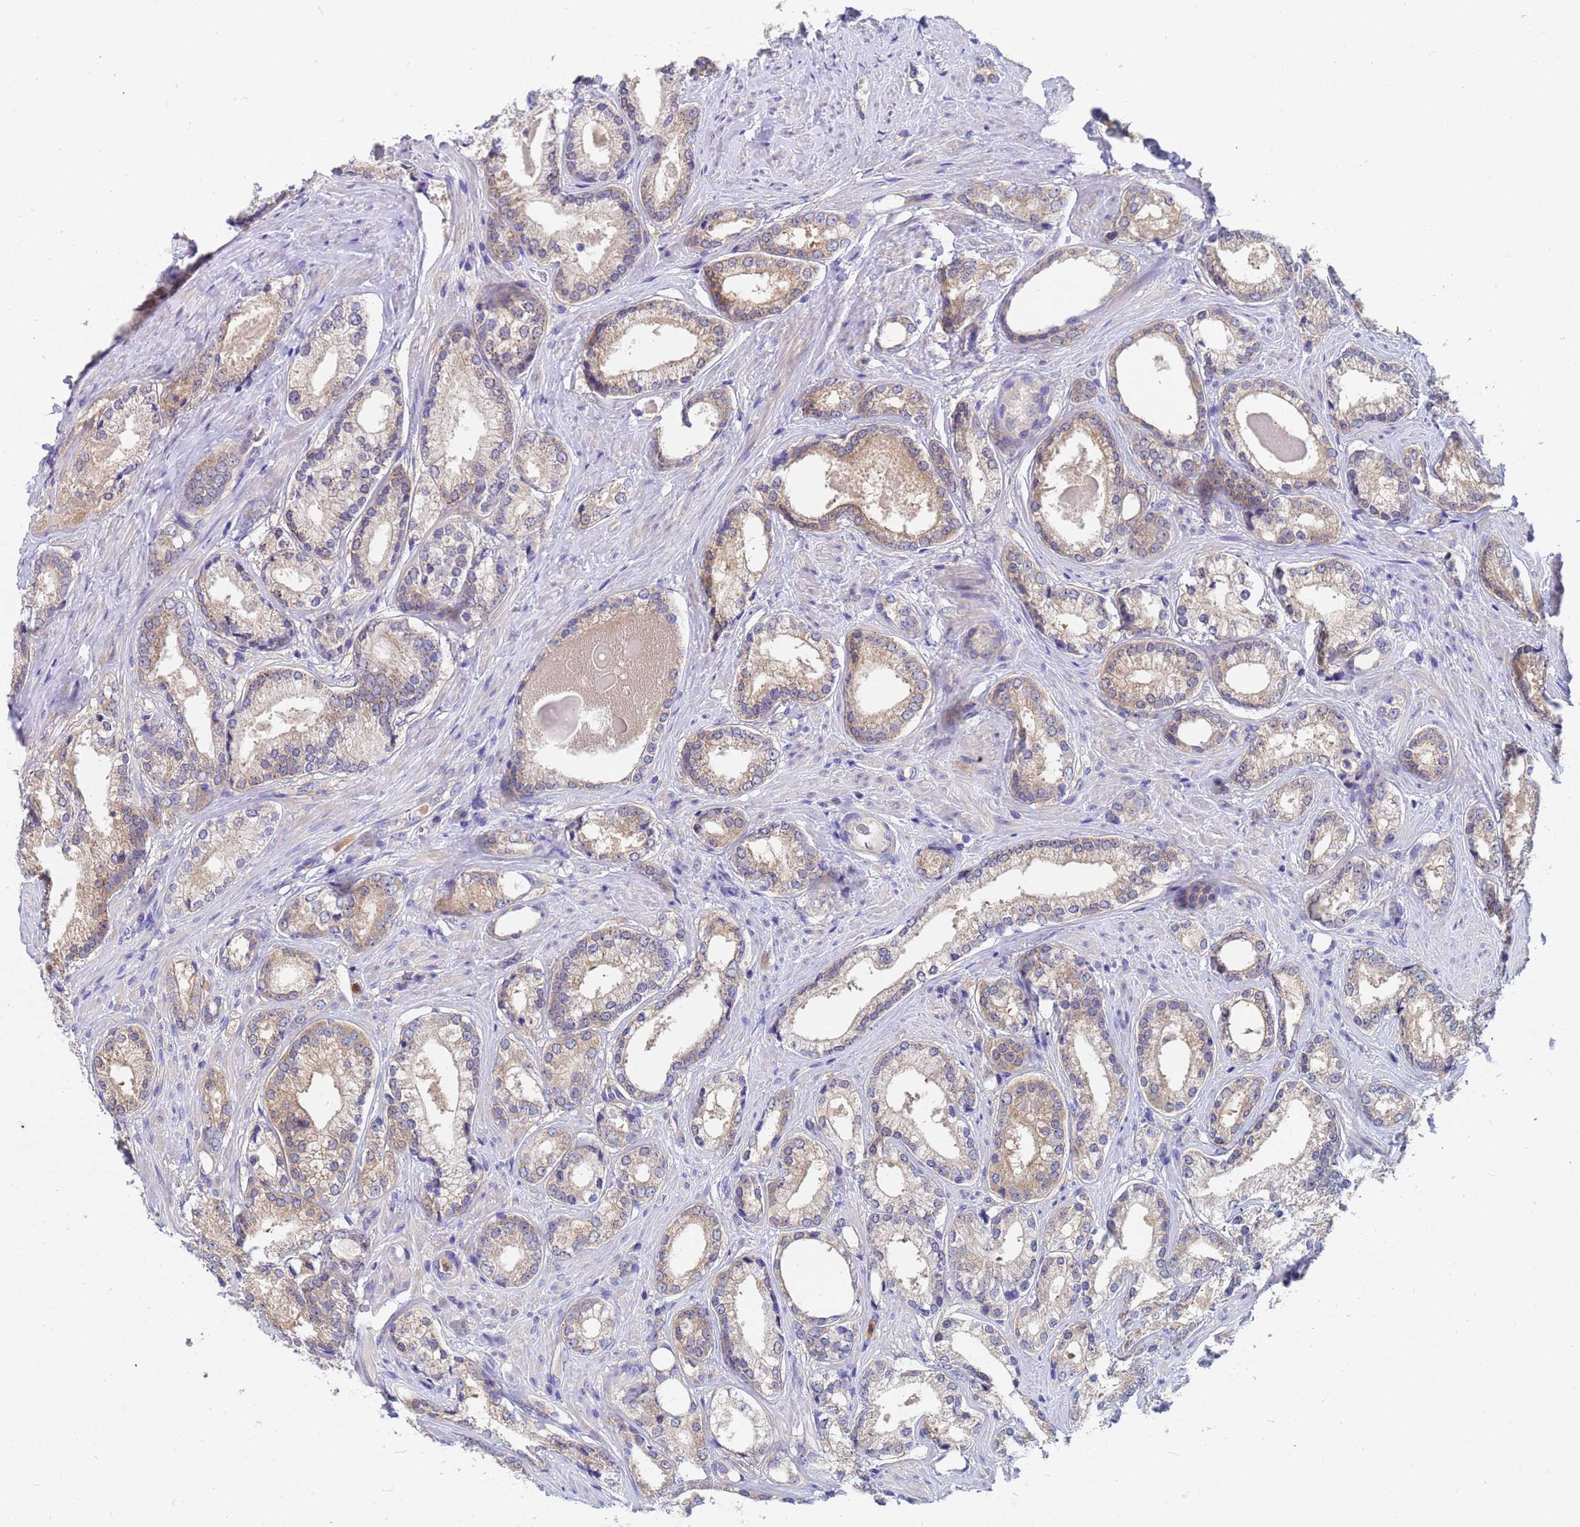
{"staining": {"intensity": "weak", "quantity": ">75%", "location": "cytoplasmic/membranous"}, "tissue": "prostate cancer", "cell_type": "Tumor cells", "image_type": "cancer", "snomed": [{"axis": "morphology", "description": "Adenocarcinoma, Low grade"}, {"axis": "topography", "description": "Prostate"}], "caption": "Immunohistochemical staining of human adenocarcinoma (low-grade) (prostate) shows low levels of weak cytoplasmic/membranous expression in about >75% of tumor cells.", "gene": "TTLL11", "patient": {"sex": "male", "age": 68}}